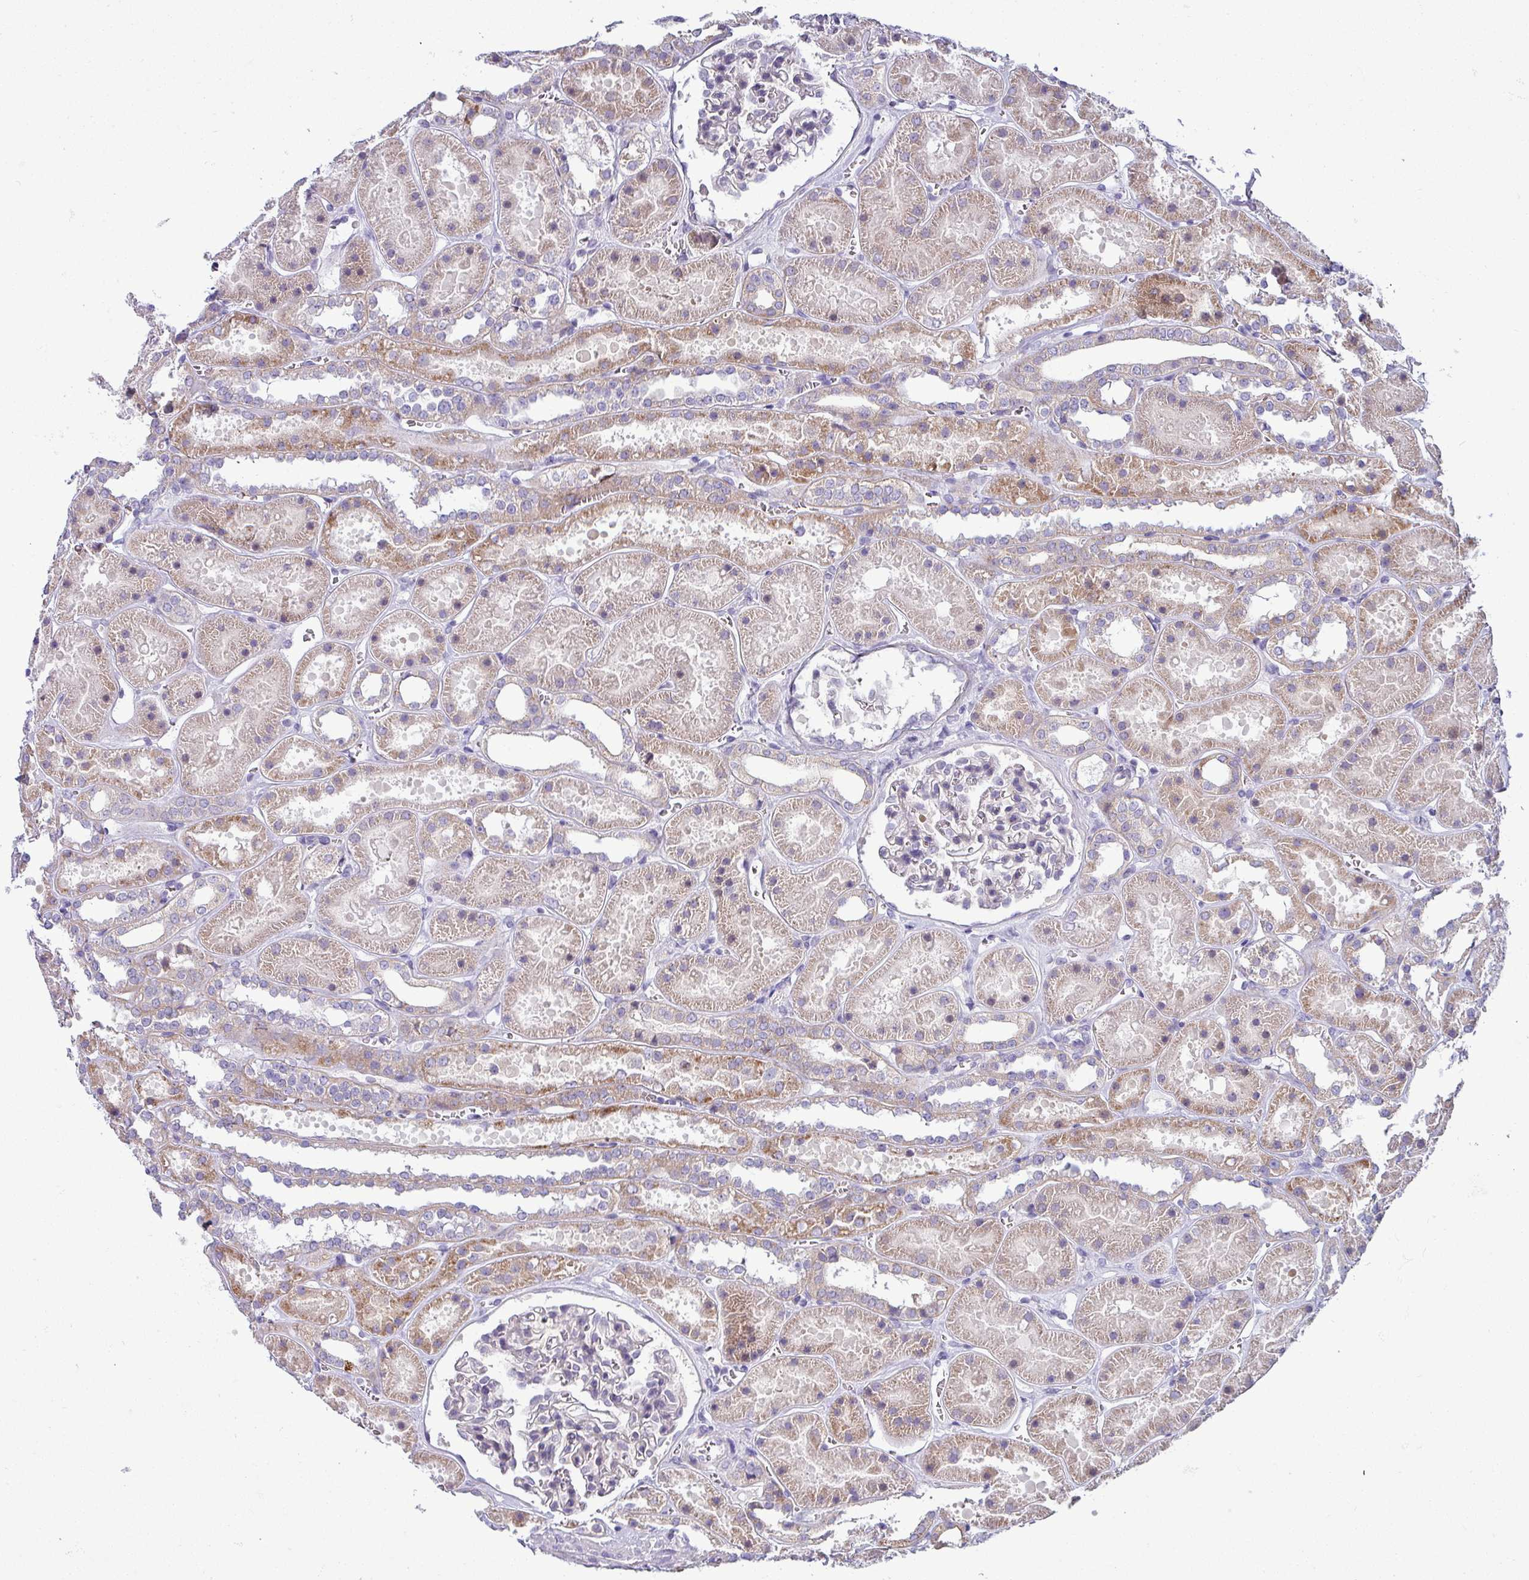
{"staining": {"intensity": "negative", "quantity": "none", "location": "none"}, "tissue": "kidney", "cell_type": "Cells in glomeruli", "image_type": "normal", "snomed": [{"axis": "morphology", "description": "Normal tissue, NOS"}, {"axis": "topography", "description": "Kidney"}], "caption": "An immunohistochemistry micrograph of normal kidney is shown. There is no staining in cells in glomeruli of kidney. (DAB (3,3'-diaminobenzidine) immunohistochemistry, high magnification).", "gene": "ACAP3", "patient": {"sex": "female", "age": 41}}